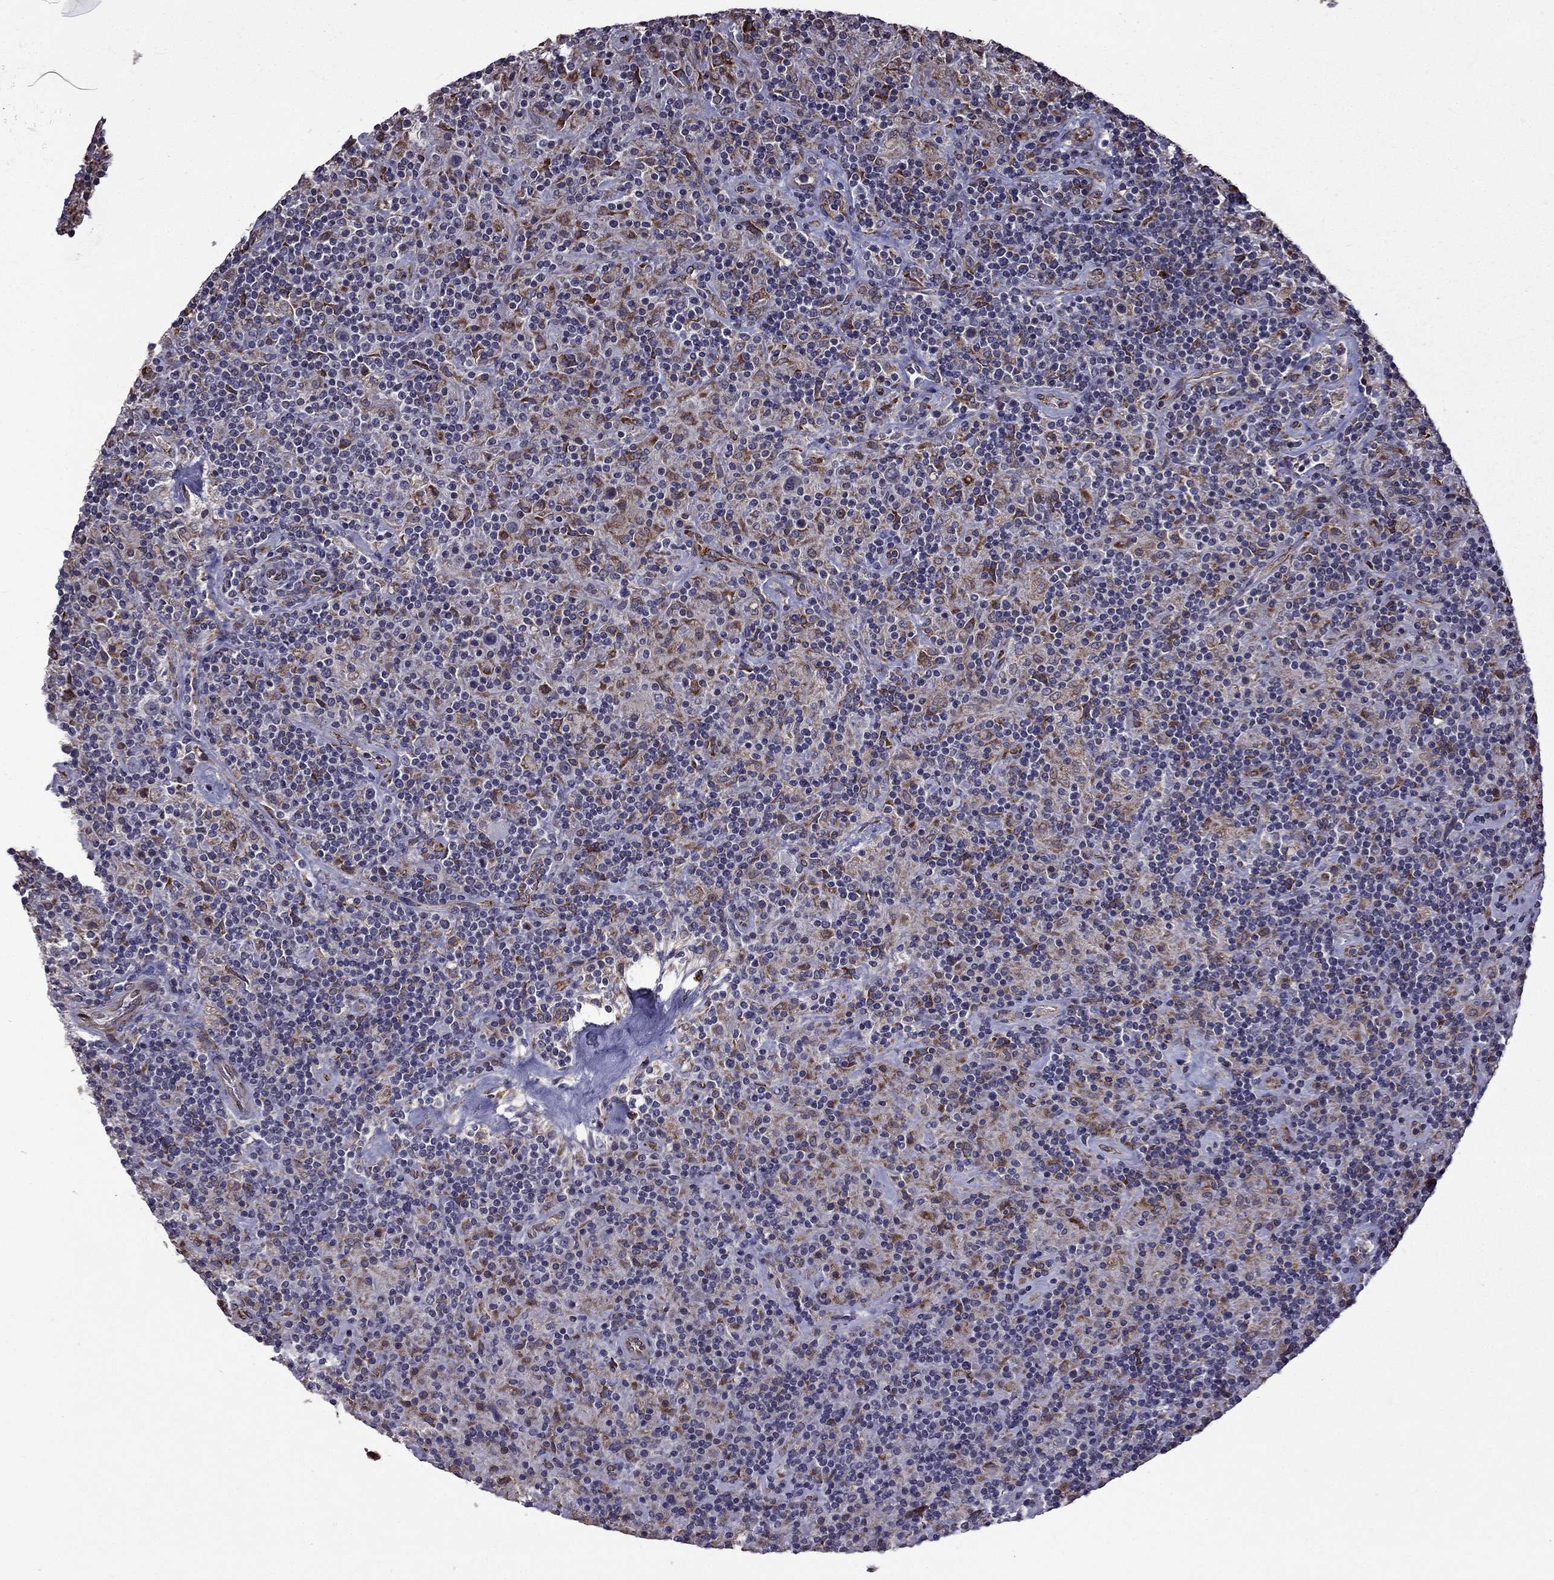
{"staining": {"intensity": "weak", "quantity": ">75%", "location": "cytoplasmic/membranous"}, "tissue": "lymphoma", "cell_type": "Tumor cells", "image_type": "cancer", "snomed": [{"axis": "morphology", "description": "Hodgkin's disease, NOS"}, {"axis": "topography", "description": "Lymph node"}], "caption": "A photomicrograph of Hodgkin's disease stained for a protein displays weak cytoplasmic/membranous brown staining in tumor cells. The staining was performed using DAB to visualize the protein expression in brown, while the nuclei were stained in blue with hematoxylin (Magnification: 20x).", "gene": "IKBIP", "patient": {"sex": "male", "age": 70}}